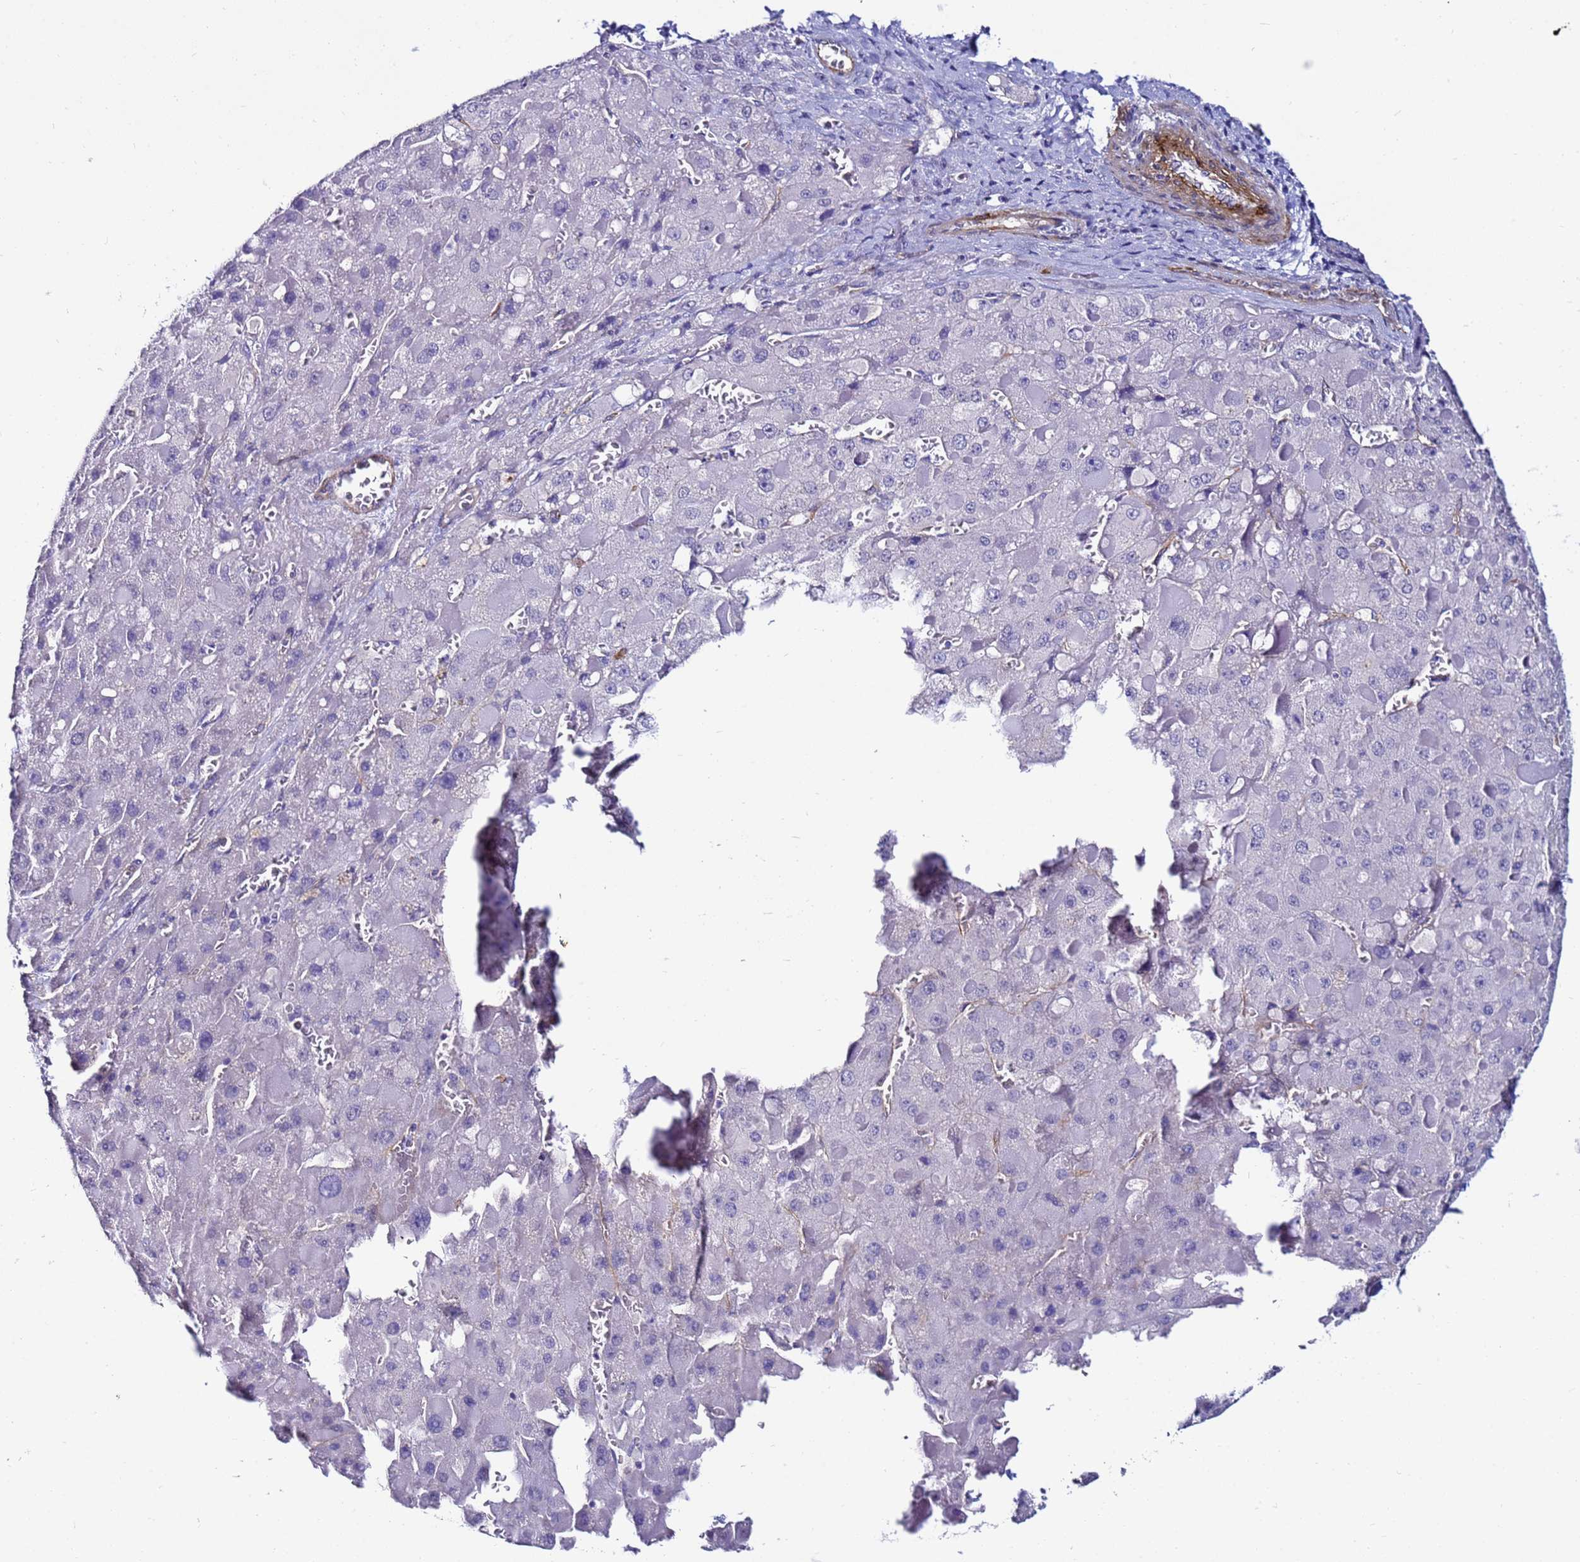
{"staining": {"intensity": "negative", "quantity": "none", "location": "none"}, "tissue": "liver cancer", "cell_type": "Tumor cells", "image_type": "cancer", "snomed": [{"axis": "morphology", "description": "Carcinoma, Hepatocellular, NOS"}, {"axis": "topography", "description": "Liver"}], "caption": "Immunohistochemical staining of hepatocellular carcinoma (liver) shows no significant positivity in tumor cells.", "gene": "DEFB104A", "patient": {"sex": "female", "age": 73}}